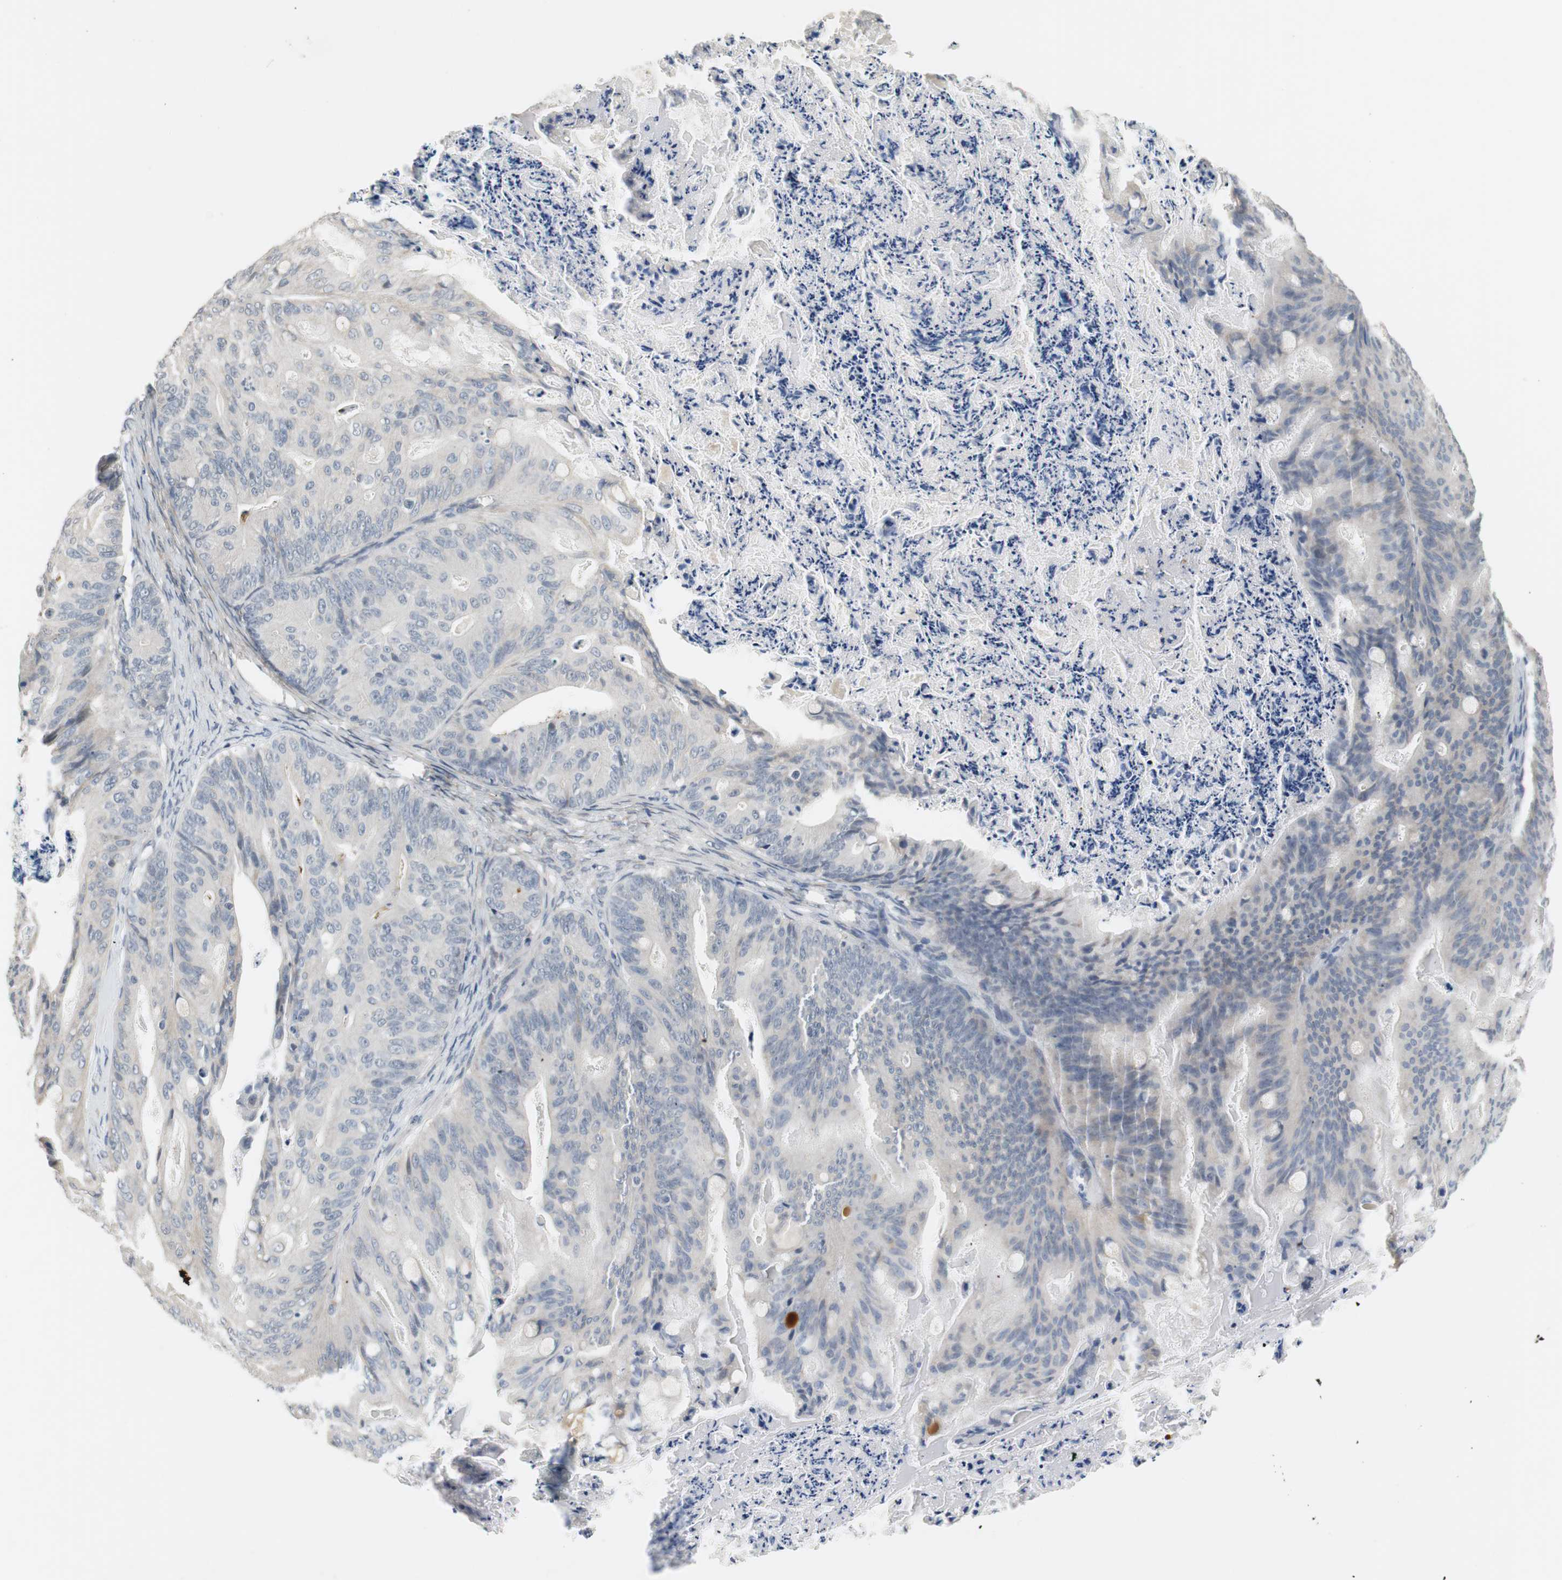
{"staining": {"intensity": "negative", "quantity": "none", "location": "none"}, "tissue": "ovarian cancer", "cell_type": "Tumor cells", "image_type": "cancer", "snomed": [{"axis": "morphology", "description": "Cystadenocarcinoma, mucinous, NOS"}, {"axis": "topography", "description": "Ovary"}], "caption": "The histopathology image exhibits no significant staining in tumor cells of ovarian cancer (mucinous cystadenocarcinoma).", "gene": "COL12A1", "patient": {"sex": "female", "age": 36}}